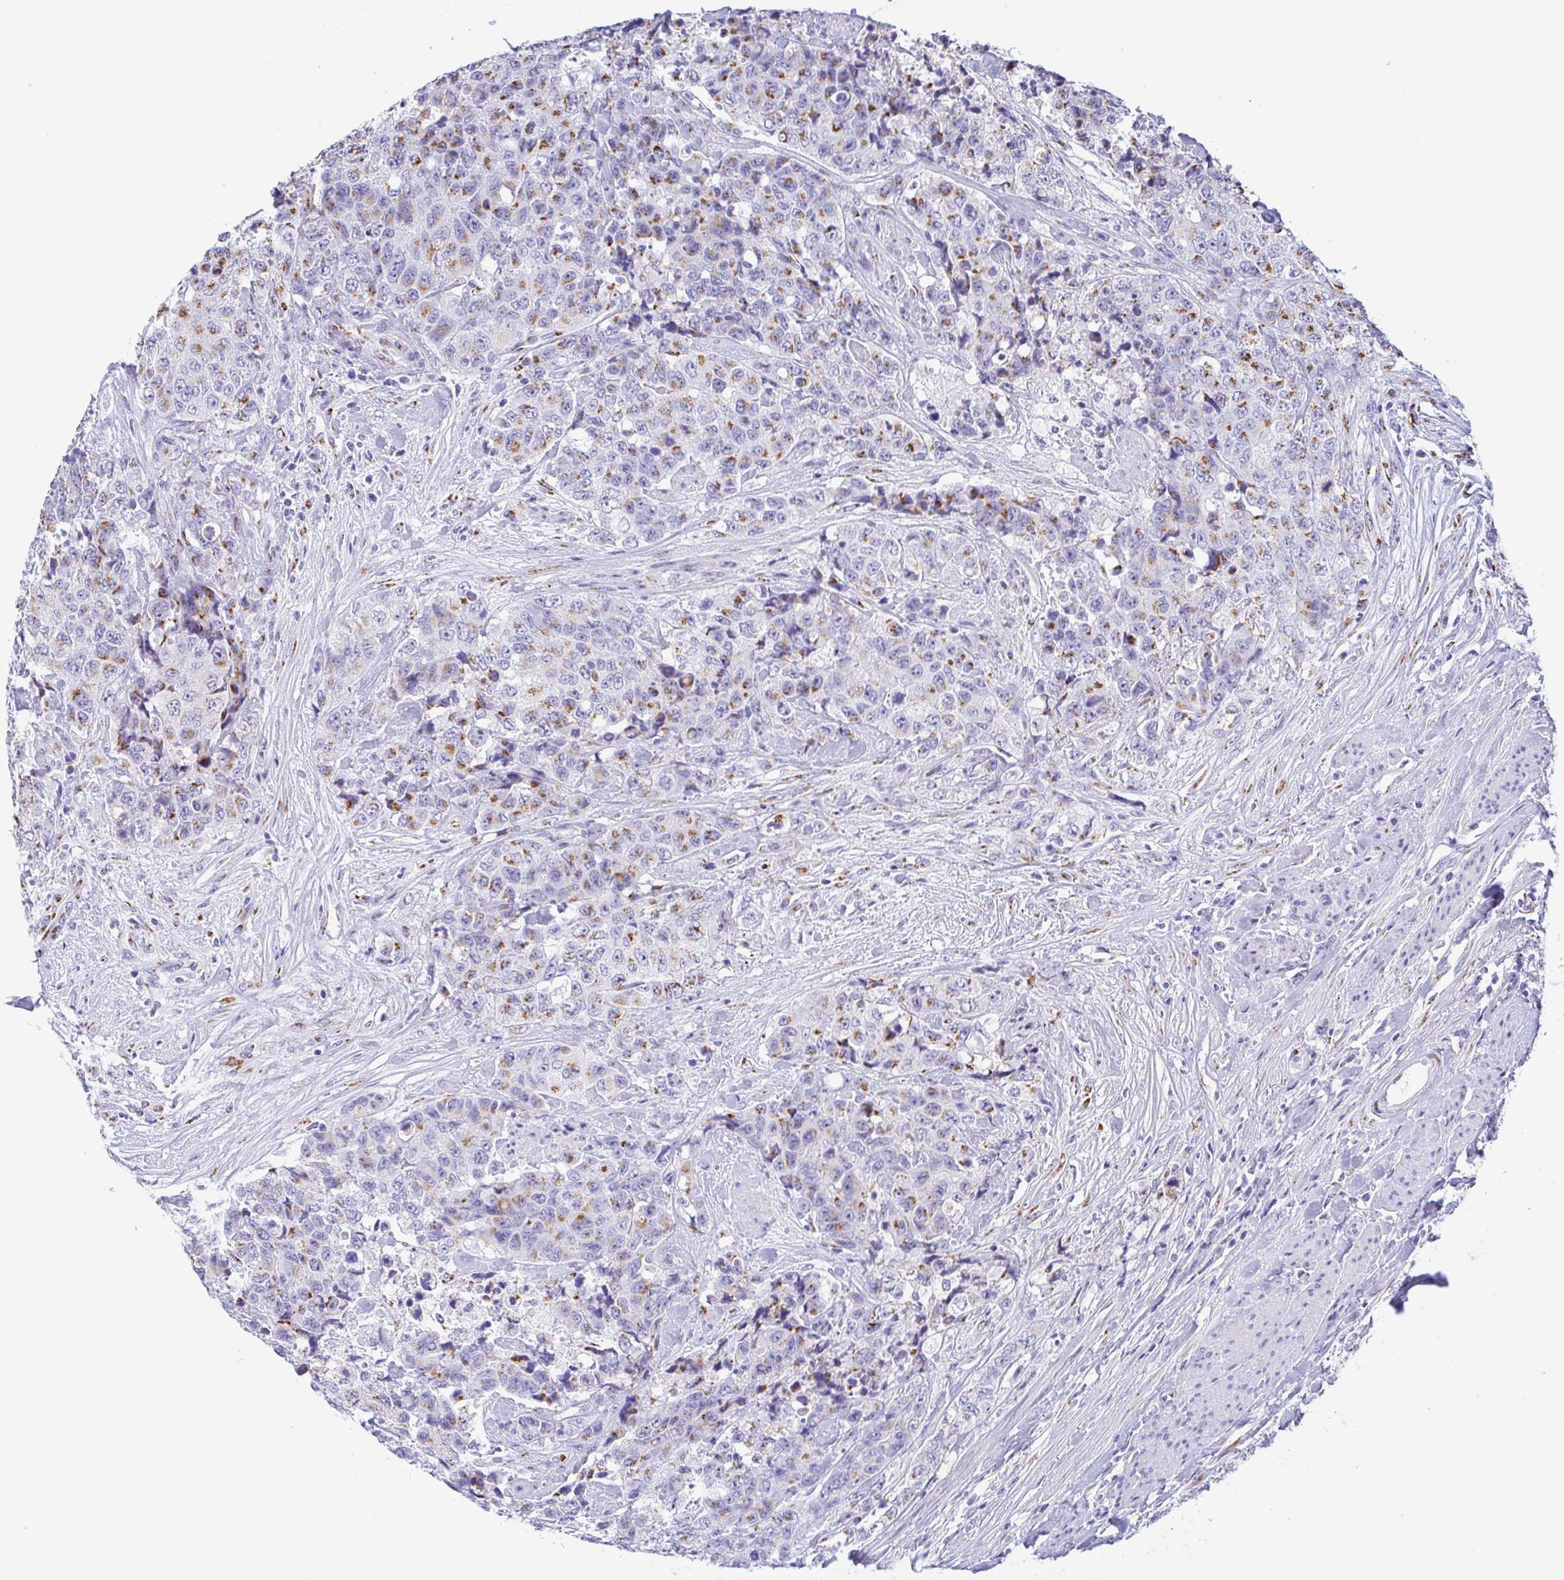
{"staining": {"intensity": "moderate", "quantity": ">75%", "location": "cytoplasmic/membranous"}, "tissue": "urothelial cancer", "cell_type": "Tumor cells", "image_type": "cancer", "snomed": [{"axis": "morphology", "description": "Urothelial carcinoma, High grade"}, {"axis": "topography", "description": "Urinary bladder"}], "caption": "High-magnification brightfield microscopy of high-grade urothelial carcinoma stained with DAB (3,3'-diaminobenzidine) (brown) and counterstained with hematoxylin (blue). tumor cells exhibit moderate cytoplasmic/membranous staining is seen in approximately>75% of cells. (DAB IHC, brown staining for protein, blue staining for nuclei).", "gene": "SULT1B1", "patient": {"sex": "female", "age": 78}}